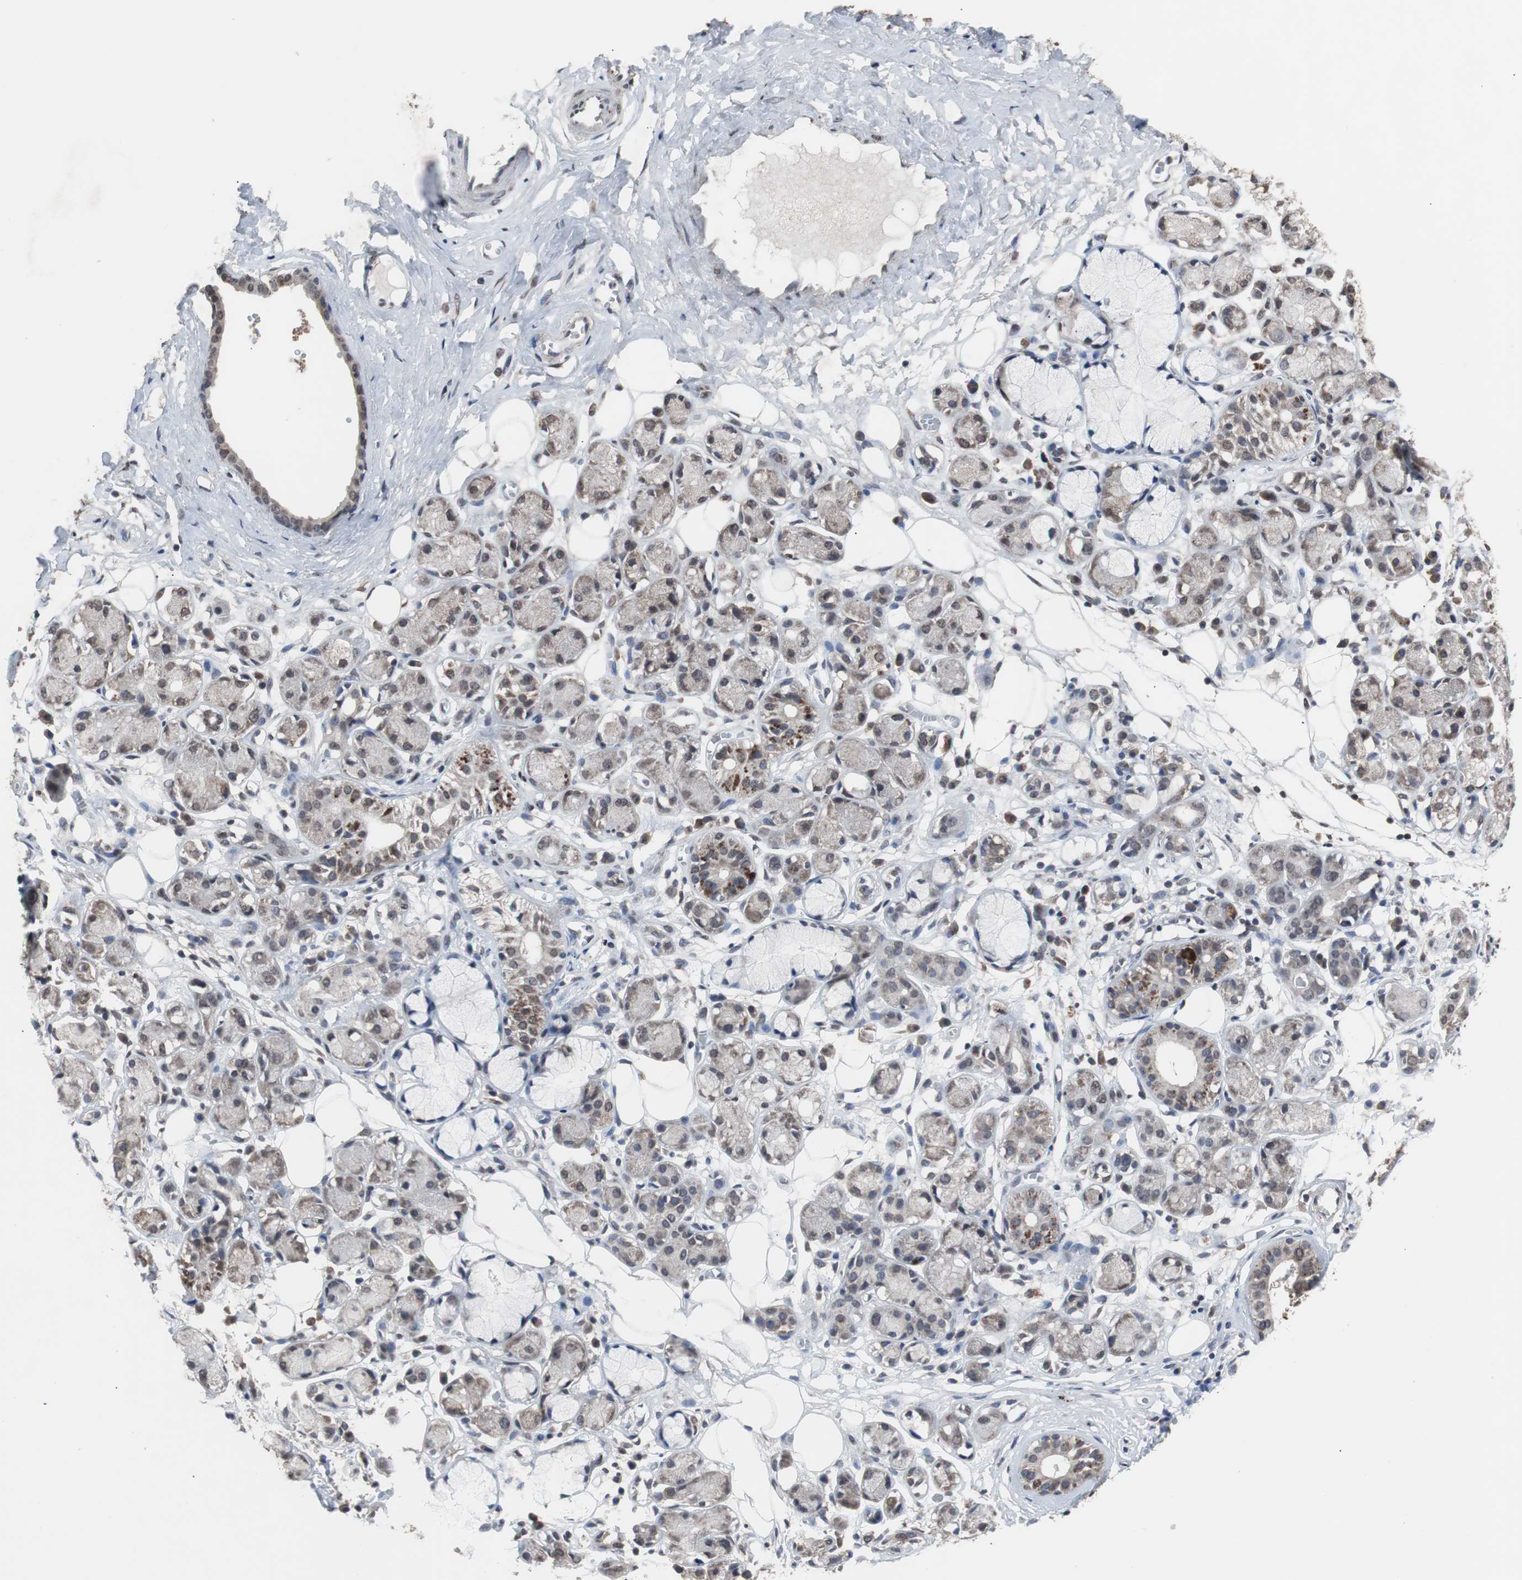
{"staining": {"intensity": "negative", "quantity": "none", "location": "none"}, "tissue": "adipose tissue", "cell_type": "Adipocytes", "image_type": "normal", "snomed": [{"axis": "morphology", "description": "Normal tissue, NOS"}, {"axis": "morphology", "description": "Inflammation, NOS"}, {"axis": "topography", "description": "Vascular tissue"}, {"axis": "topography", "description": "Salivary gland"}], "caption": "This is an immunohistochemistry (IHC) histopathology image of normal adipose tissue. There is no staining in adipocytes.", "gene": "MED27", "patient": {"sex": "female", "age": 75}}